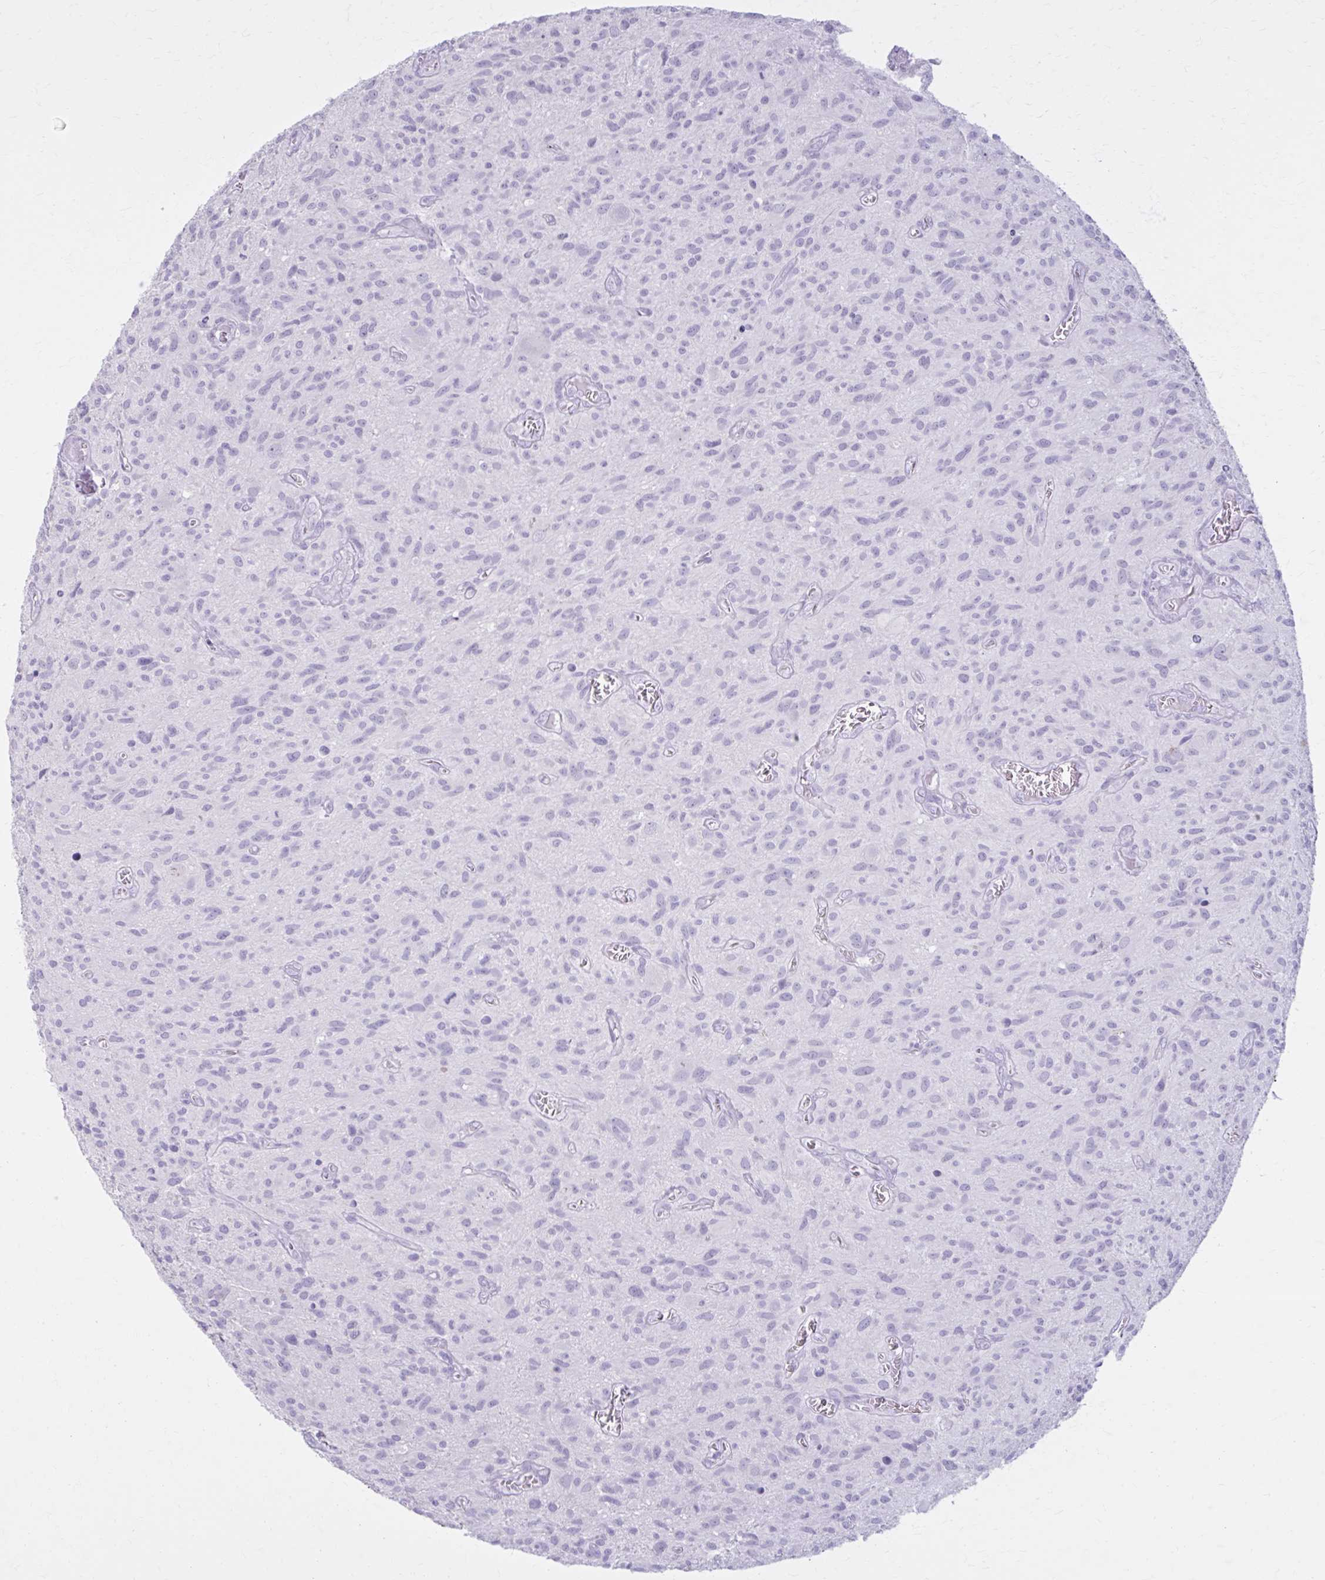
{"staining": {"intensity": "negative", "quantity": "none", "location": "none"}, "tissue": "glioma", "cell_type": "Tumor cells", "image_type": "cancer", "snomed": [{"axis": "morphology", "description": "Glioma, malignant, High grade"}, {"axis": "topography", "description": "Brain"}], "caption": "Malignant high-grade glioma was stained to show a protein in brown. There is no significant positivity in tumor cells.", "gene": "OR4B1", "patient": {"sex": "male", "age": 75}}